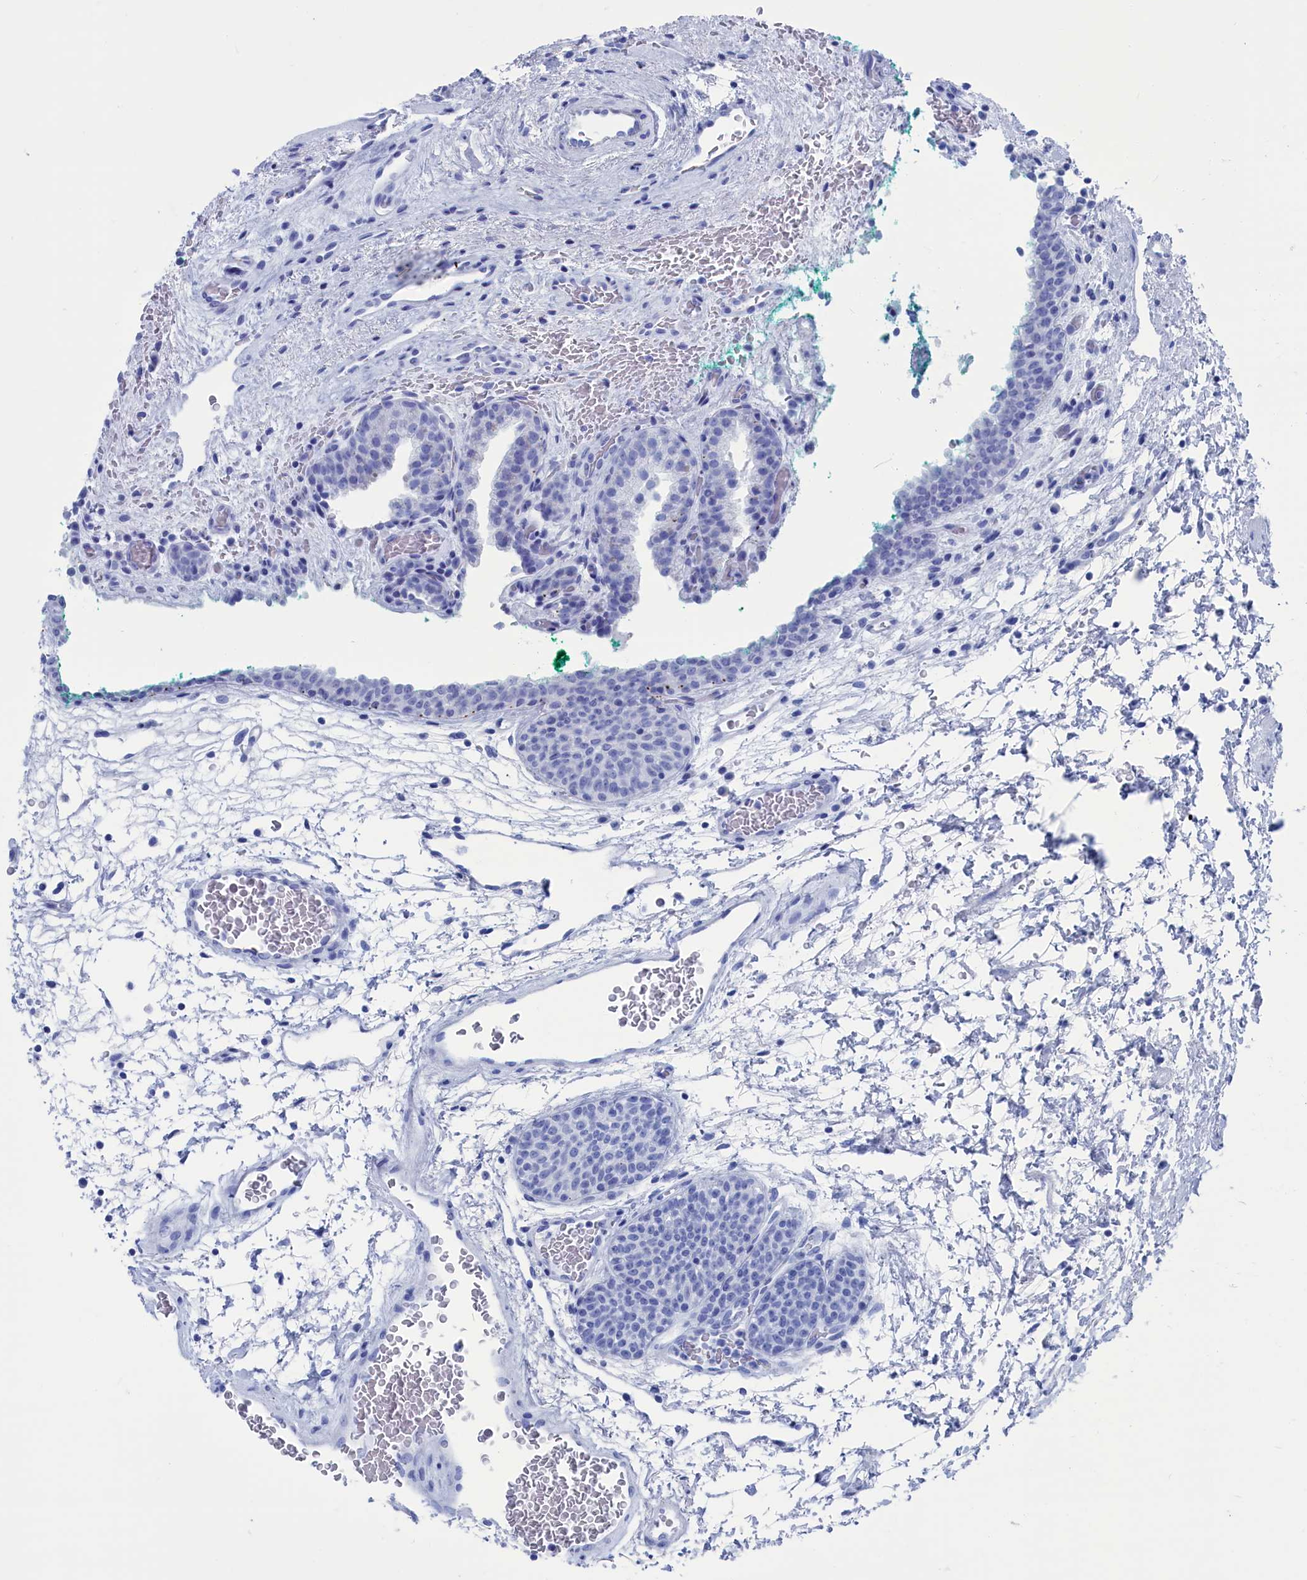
{"staining": {"intensity": "negative", "quantity": "none", "location": "none"}, "tissue": "prostate cancer", "cell_type": "Tumor cells", "image_type": "cancer", "snomed": [{"axis": "morphology", "description": "Adenocarcinoma, High grade"}, {"axis": "topography", "description": "Prostate"}], "caption": "Immunohistochemical staining of prostate high-grade adenocarcinoma demonstrates no significant expression in tumor cells. The staining was performed using DAB to visualize the protein expression in brown, while the nuclei were stained in blue with hematoxylin (Magnification: 20x).", "gene": "CEND1", "patient": {"sex": "male", "age": 56}}